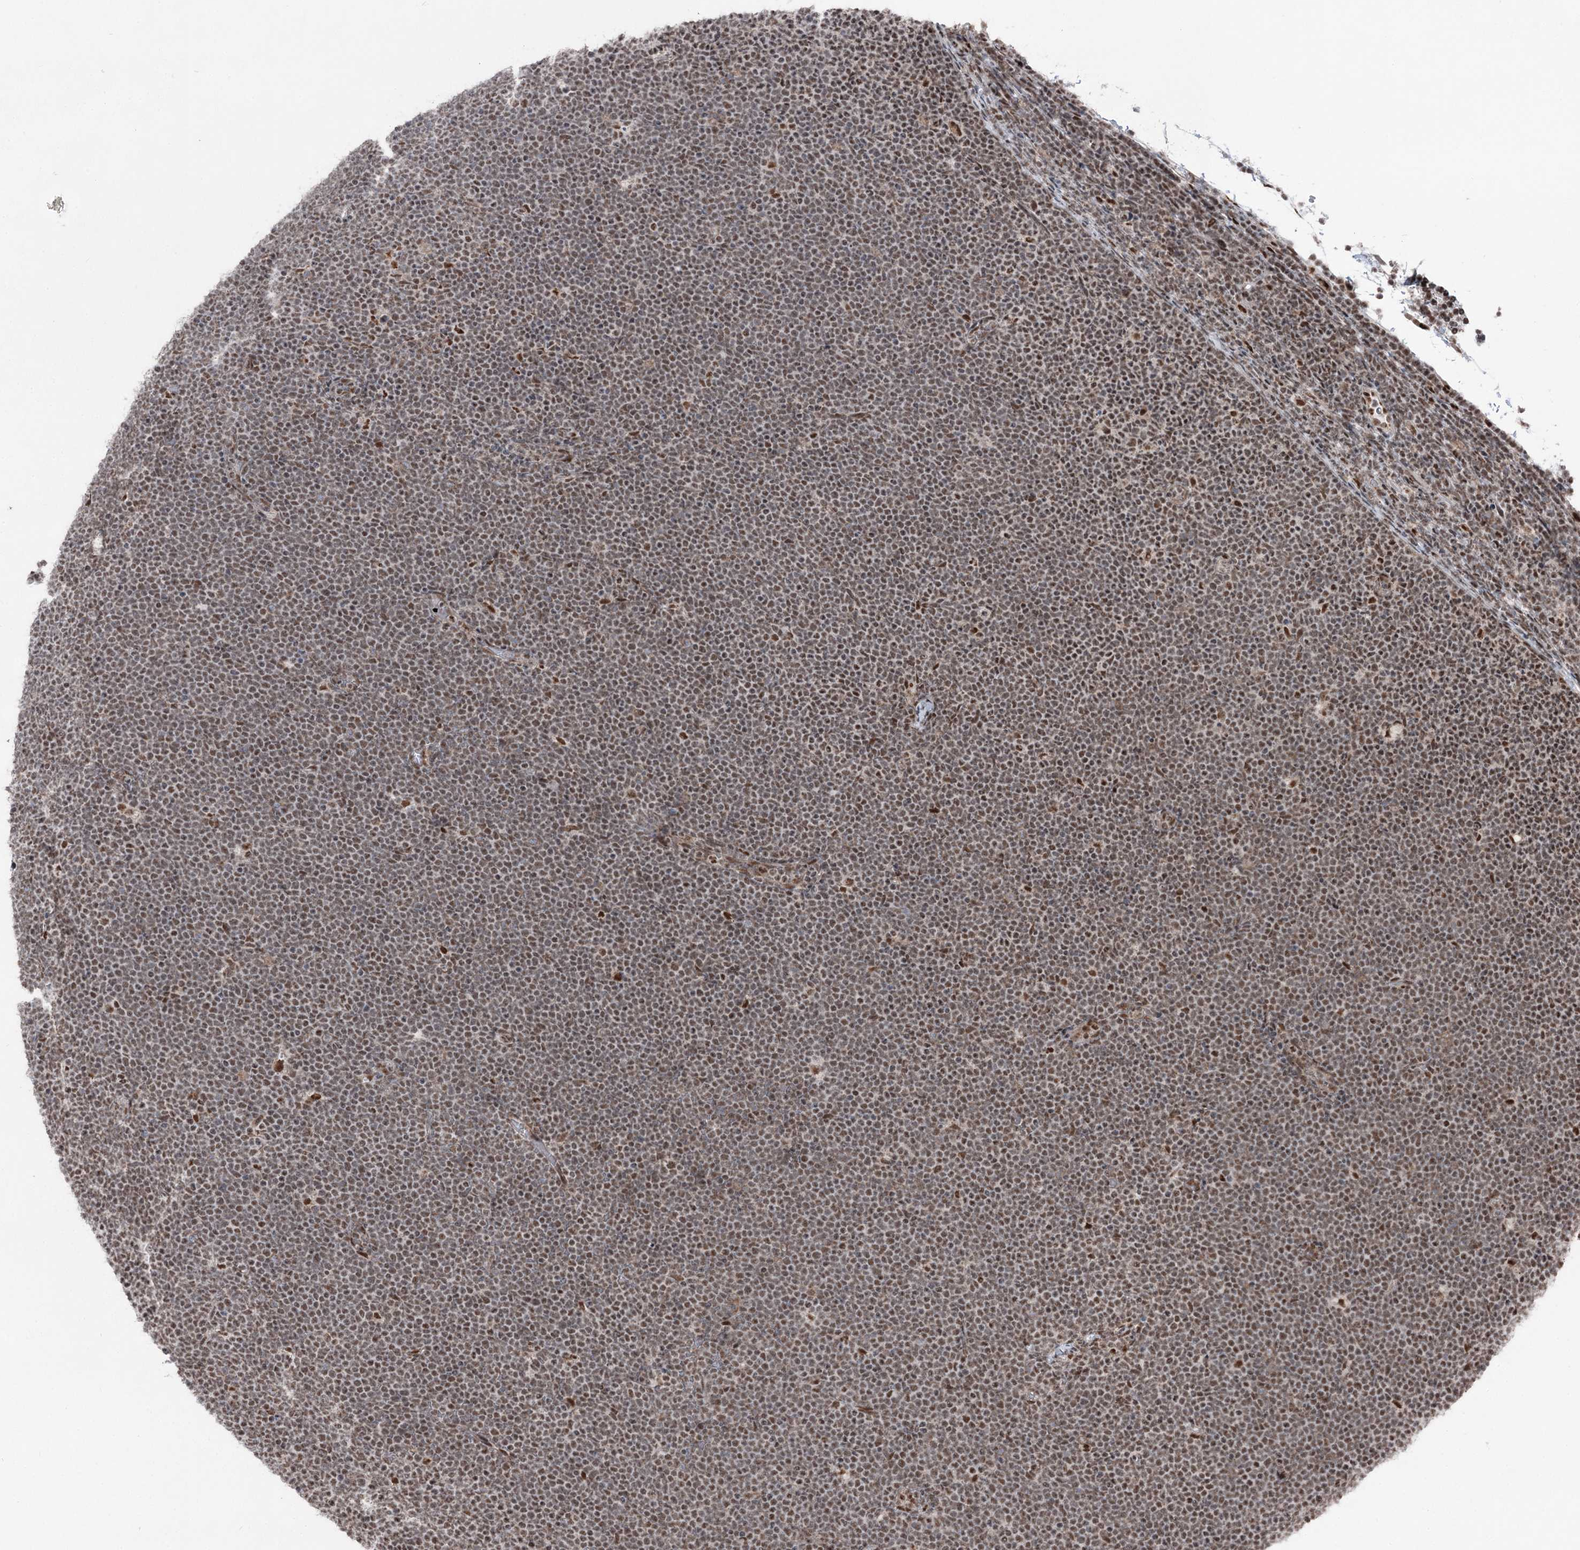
{"staining": {"intensity": "weak", "quantity": "25%-75%", "location": "nuclear"}, "tissue": "lymphoma", "cell_type": "Tumor cells", "image_type": "cancer", "snomed": [{"axis": "morphology", "description": "Malignant lymphoma, non-Hodgkin's type, High grade"}, {"axis": "topography", "description": "Lymph node"}], "caption": "Human high-grade malignant lymphoma, non-Hodgkin's type stained with a brown dye demonstrates weak nuclear positive positivity in approximately 25%-75% of tumor cells.", "gene": "ZCCHC8", "patient": {"sex": "male", "age": 13}}